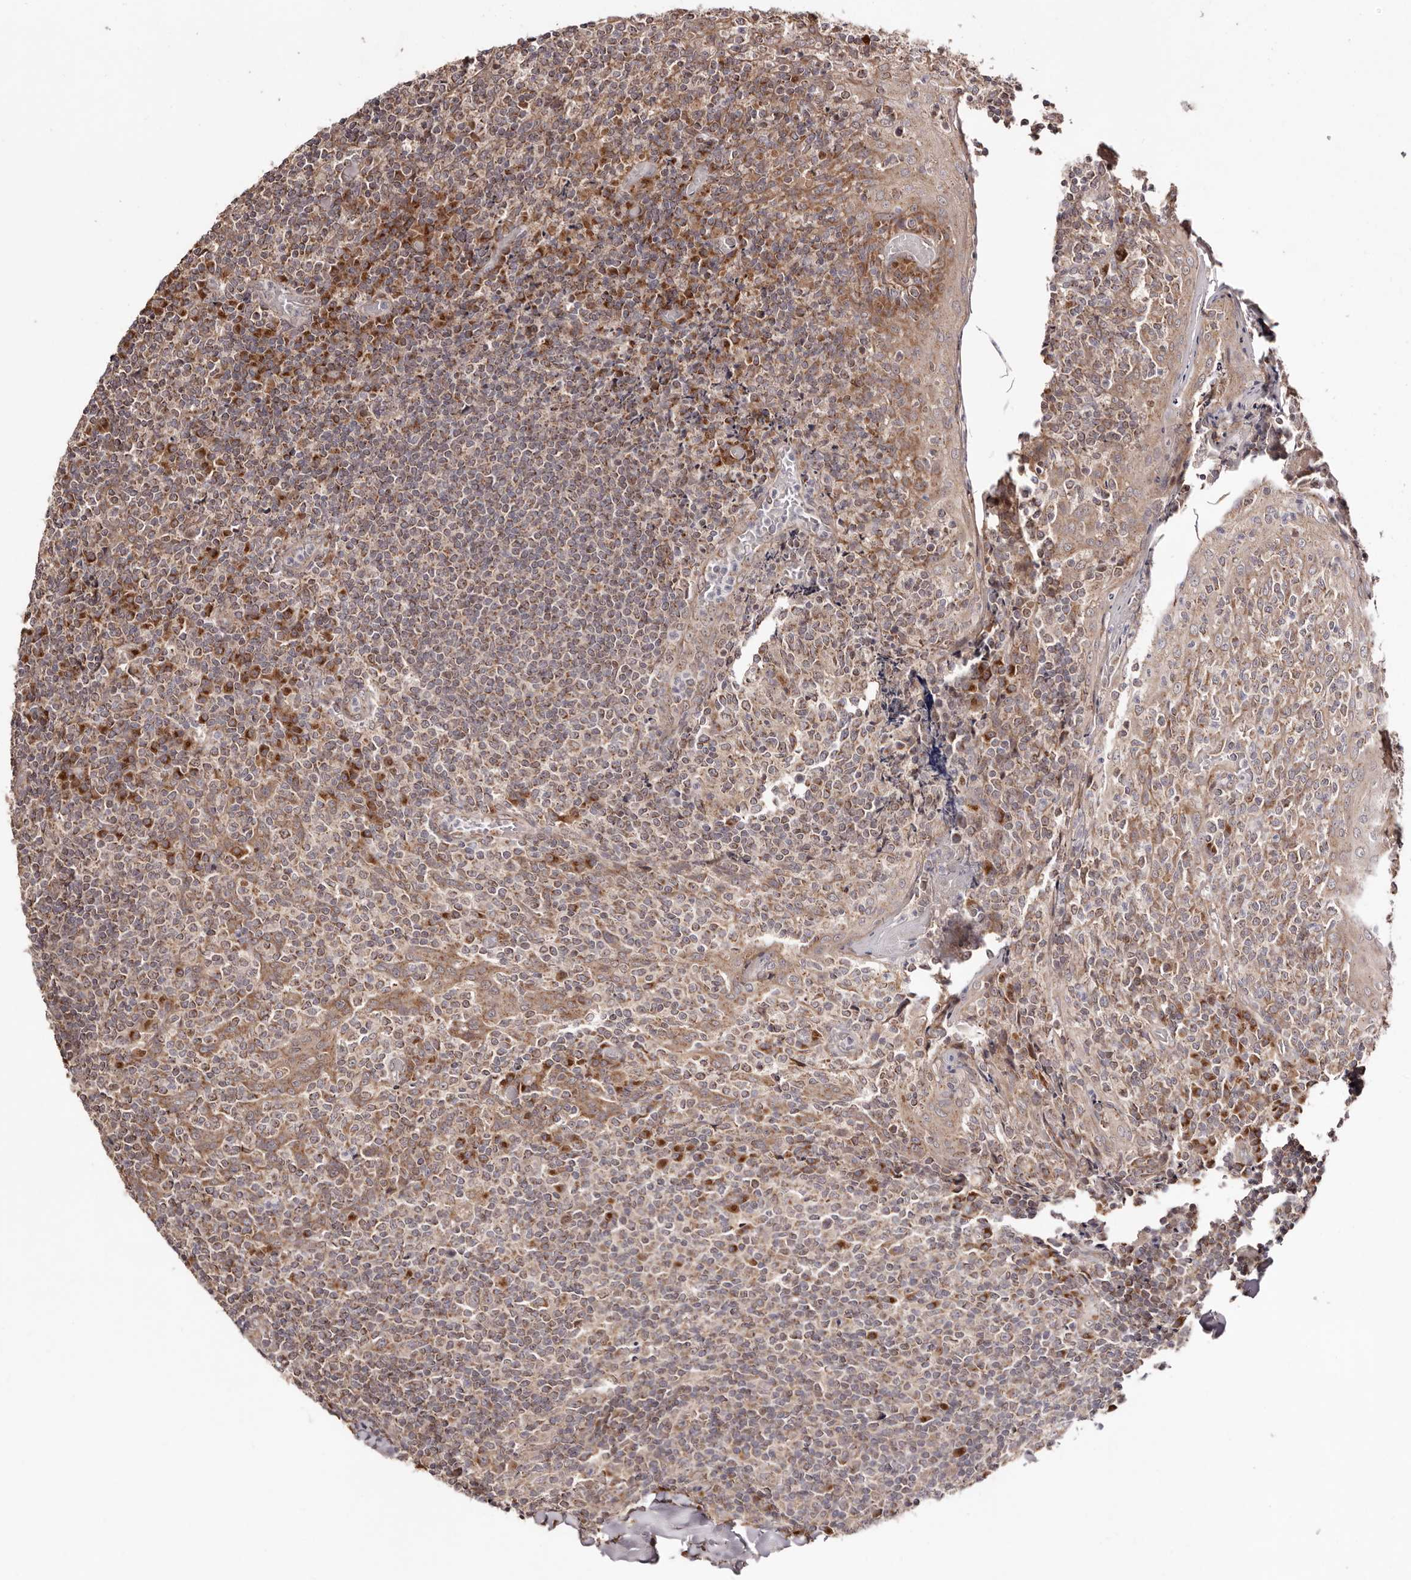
{"staining": {"intensity": "moderate", "quantity": ">75%", "location": "cytoplasmic/membranous"}, "tissue": "tonsil", "cell_type": "Germinal center cells", "image_type": "normal", "snomed": [{"axis": "morphology", "description": "Normal tissue, NOS"}, {"axis": "topography", "description": "Tonsil"}], "caption": "IHC staining of normal tonsil, which exhibits medium levels of moderate cytoplasmic/membranous expression in approximately >75% of germinal center cells indicating moderate cytoplasmic/membranous protein positivity. The staining was performed using DAB (brown) for protein detection and nuclei were counterstained in hematoxylin (blue).", "gene": "EGR3", "patient": {"sex": "female", "age": 19}}